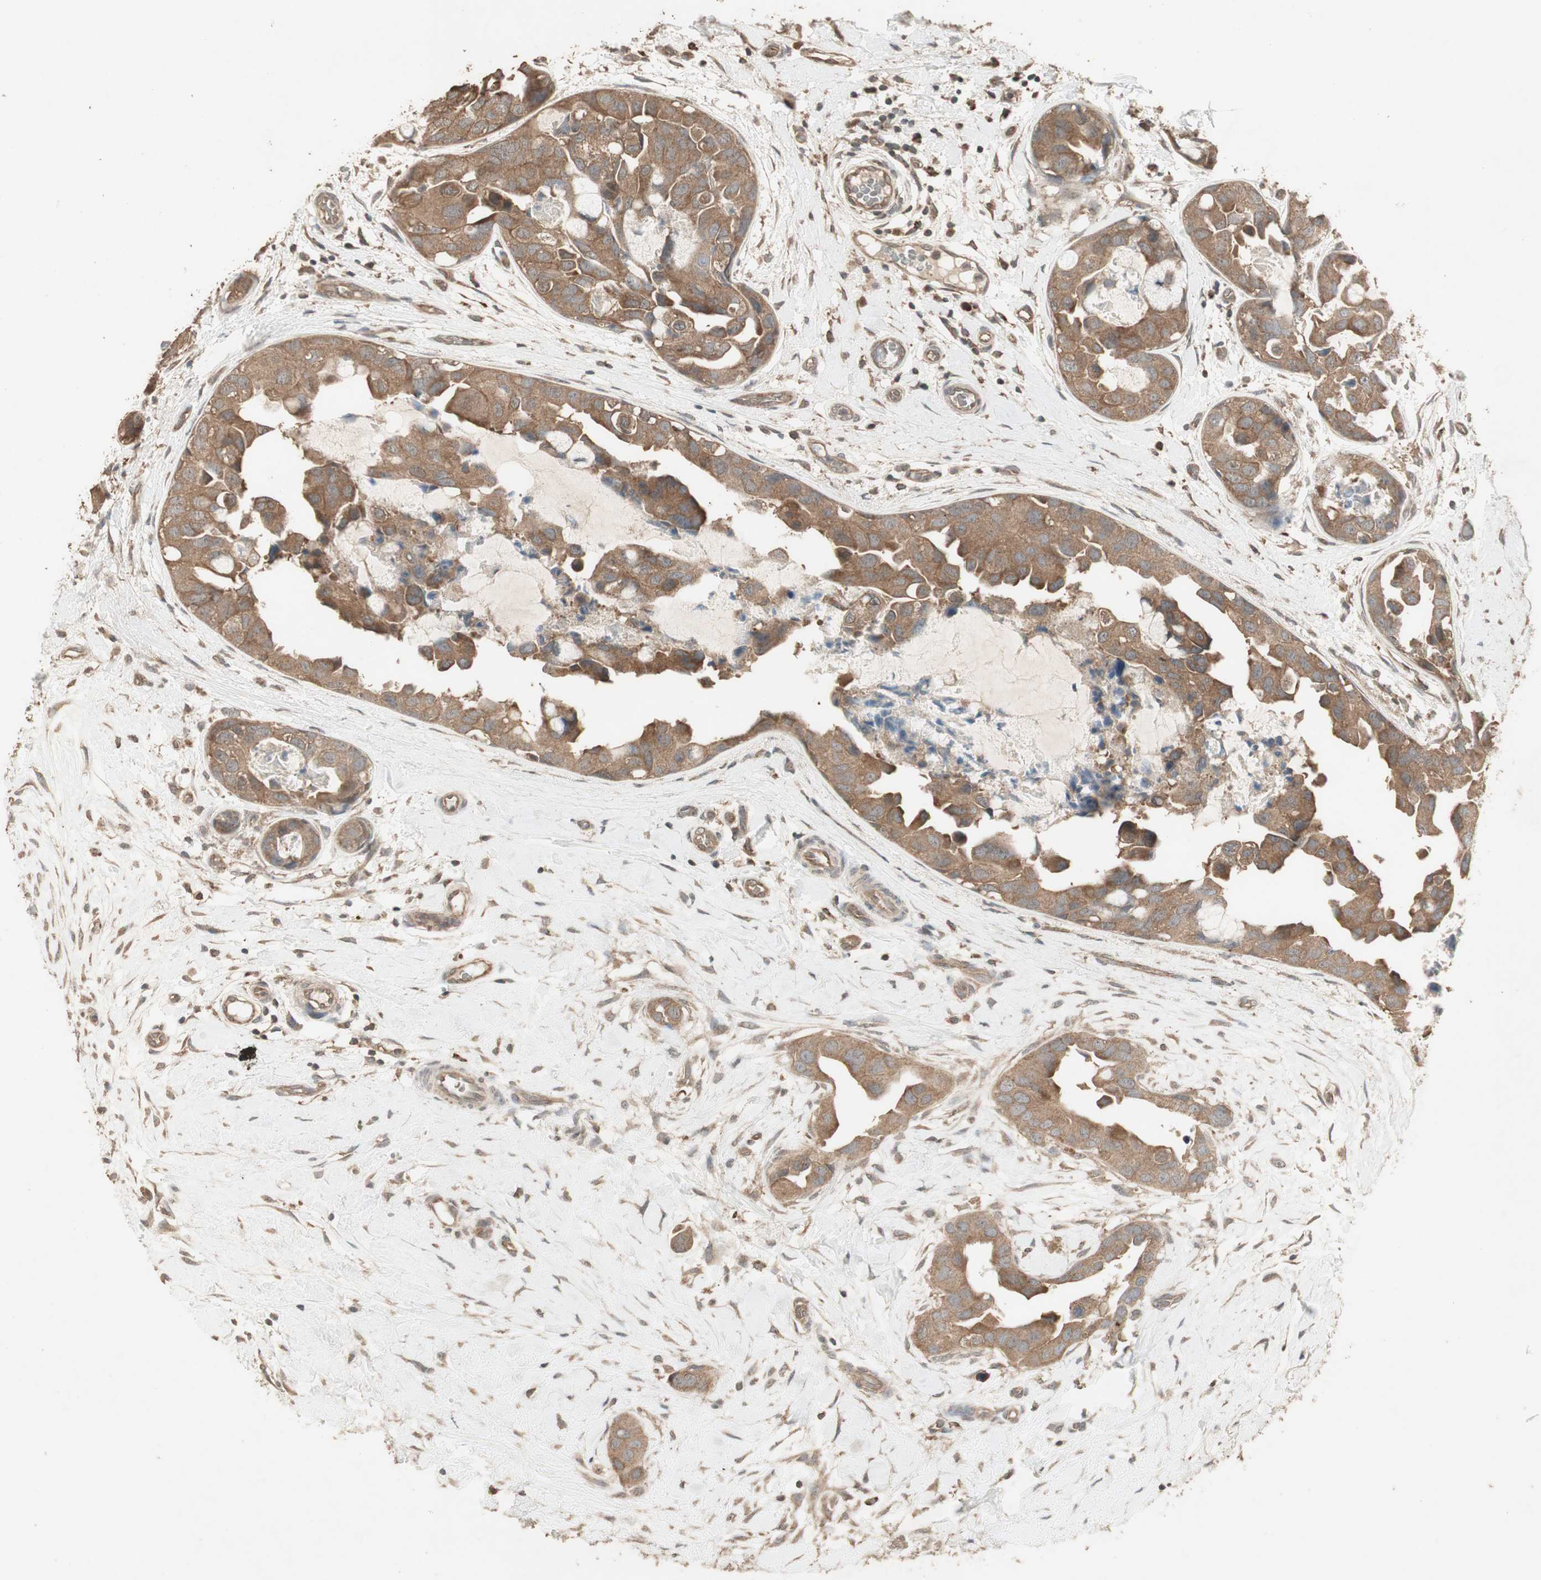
{"staining": {"intensity": "moderate", "quantity": ">75%", "location": "cytoplasmic/membranous"}, "tissue": "breast cancer", "cell_type": "Tumor cells", "image_type": "cancer", "snomed": [{"axis": "morphology", "description": "Duct carcinoma"}, {"axis": "topography", "description": "Breast"}], "caption": "This micrograph exhibits immunohistochemistry staining of infiltrating ductal carcinoma (breast), with medium moderate cytoplasmic/membranous staining in approximately >75% of tumor cells.", "gene": "UBAC1", "patient": {"sex": "female", "age": 40}}